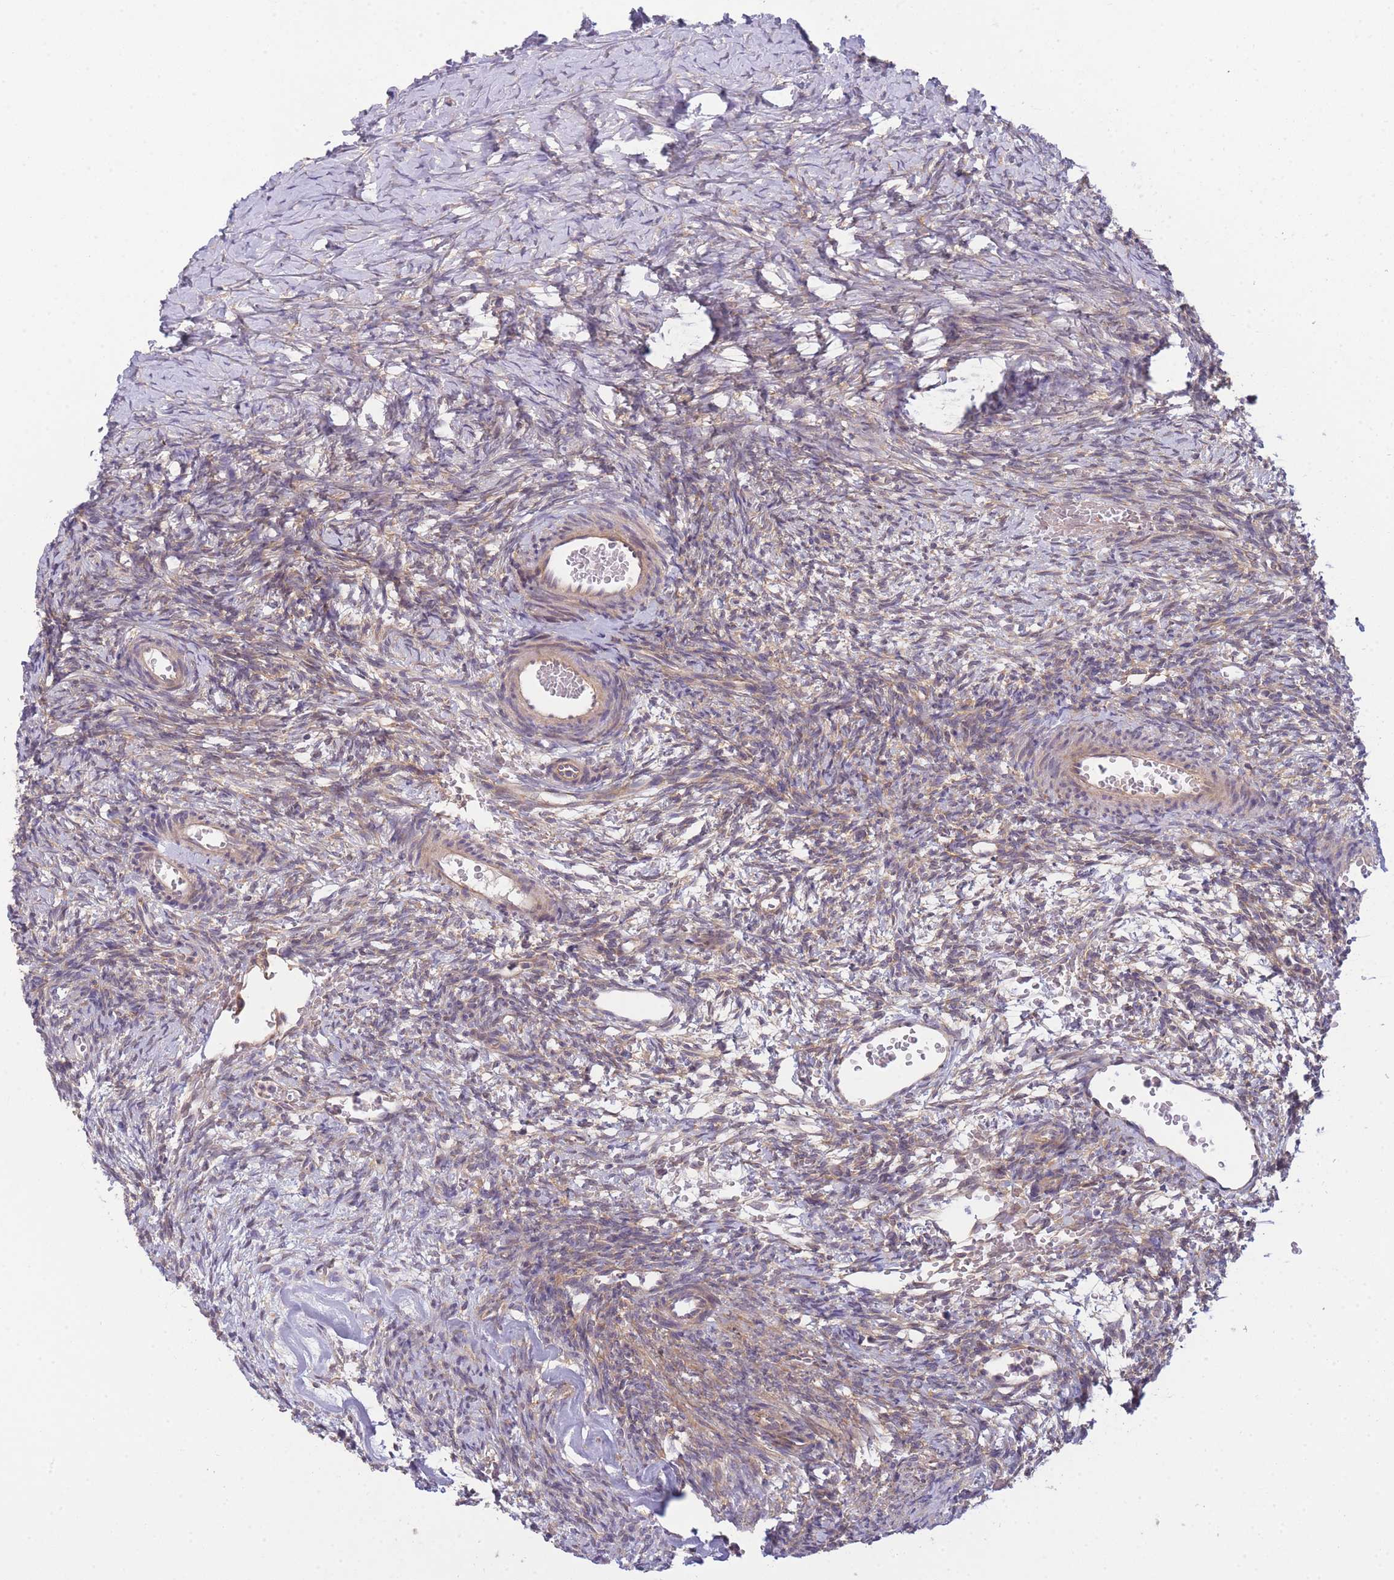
{"staining": {"intensity": "weak", "quantity": "25%-75%", "location": "cytoplasmic/membranous"}, "tissue": "ovary", "cell_type": "Ovarian stroma cells", "image_type": "normal", "snomed": [{"axis": "morphology", "description": "Normal tissue, NOS"}, {"axis": "topography", "description": "Ovary"}], "caption": "DAB immunohistochemical staining of normal ovary displays weak cytoplasmic/membranous protein positivity in about 25%-75% of ovarian stroma cells.", "gene": "PFDN6", "patient": {"sex": "female", "age": 39}}